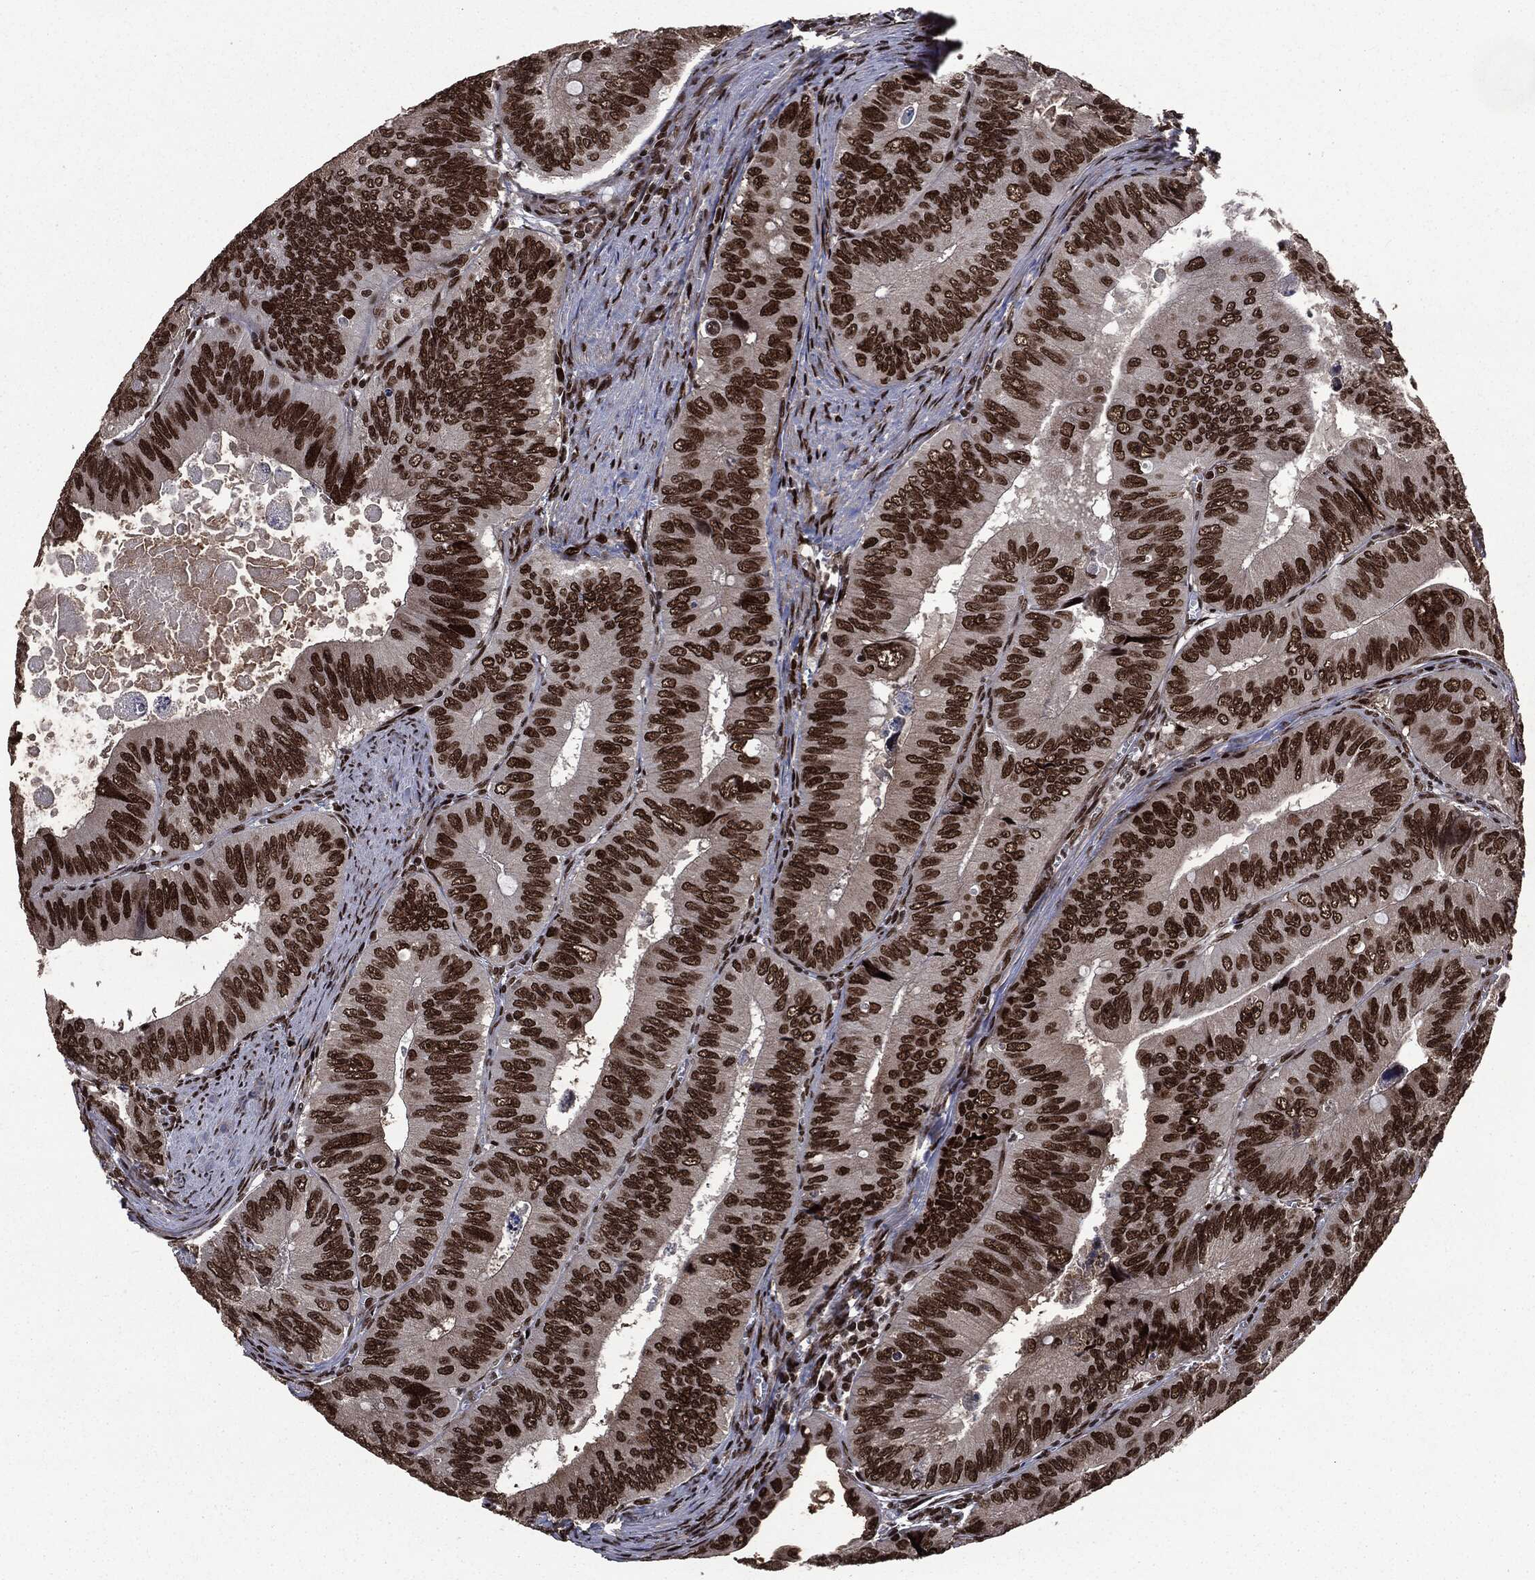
{"staining": {"intensity": "strong", "quantity": ">75%", "location": "nuclear"}, "tissue": "colorectal cancer", "cell_type": "Tumor cells", "image_type": "cancer", "snomed": [{"axis": "morphology", "description": "Adenocarcinoma, NOS"}, {"axis": "topography", "description": "Colon"}], "caption": "An IHC image of neoplastic tissue is shown. Protein staining in brown highlights strong nuclear positivity in adenocarcinoma (colorectal) within tumor cells.", "gene": "DVL2", "patient": {"sex": "female", "age": 84}}